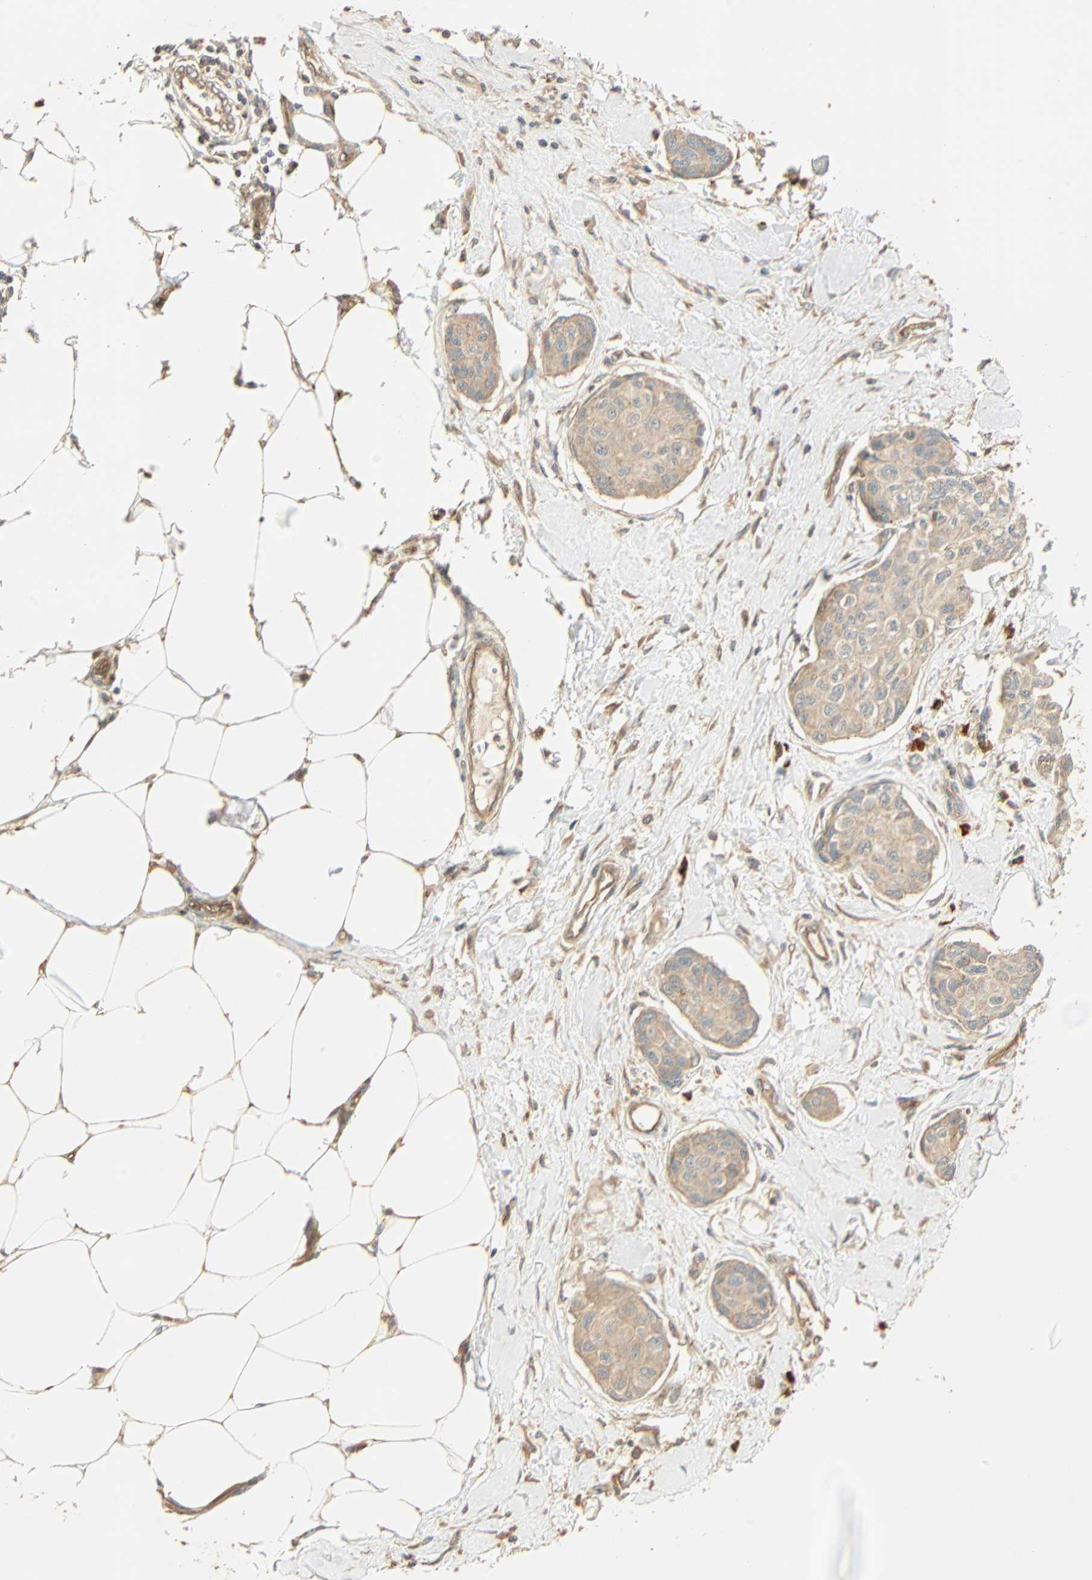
{"staining": {"intensity": "weak", "quantity": ">75%", "location": "cytoplasmic/membranous"}, "tissue": "breast cancer", "cell_type": "Tumor cells", "image_type": "cancer", "snomed": [{"axis": "morphology", "description": "Duct carcinoma"}, {"axis": "topography", "description": "Breast"}], "caption": "An IHC micrograph of tumor tissue is shown. Protein staining in brown shows weak cytoplasmic/membranous positivity in breast cancer (intraductal carcinoma) within tumor cells.", "gene": "GALK1", "patient": {"sex": "female", "age": 80}}